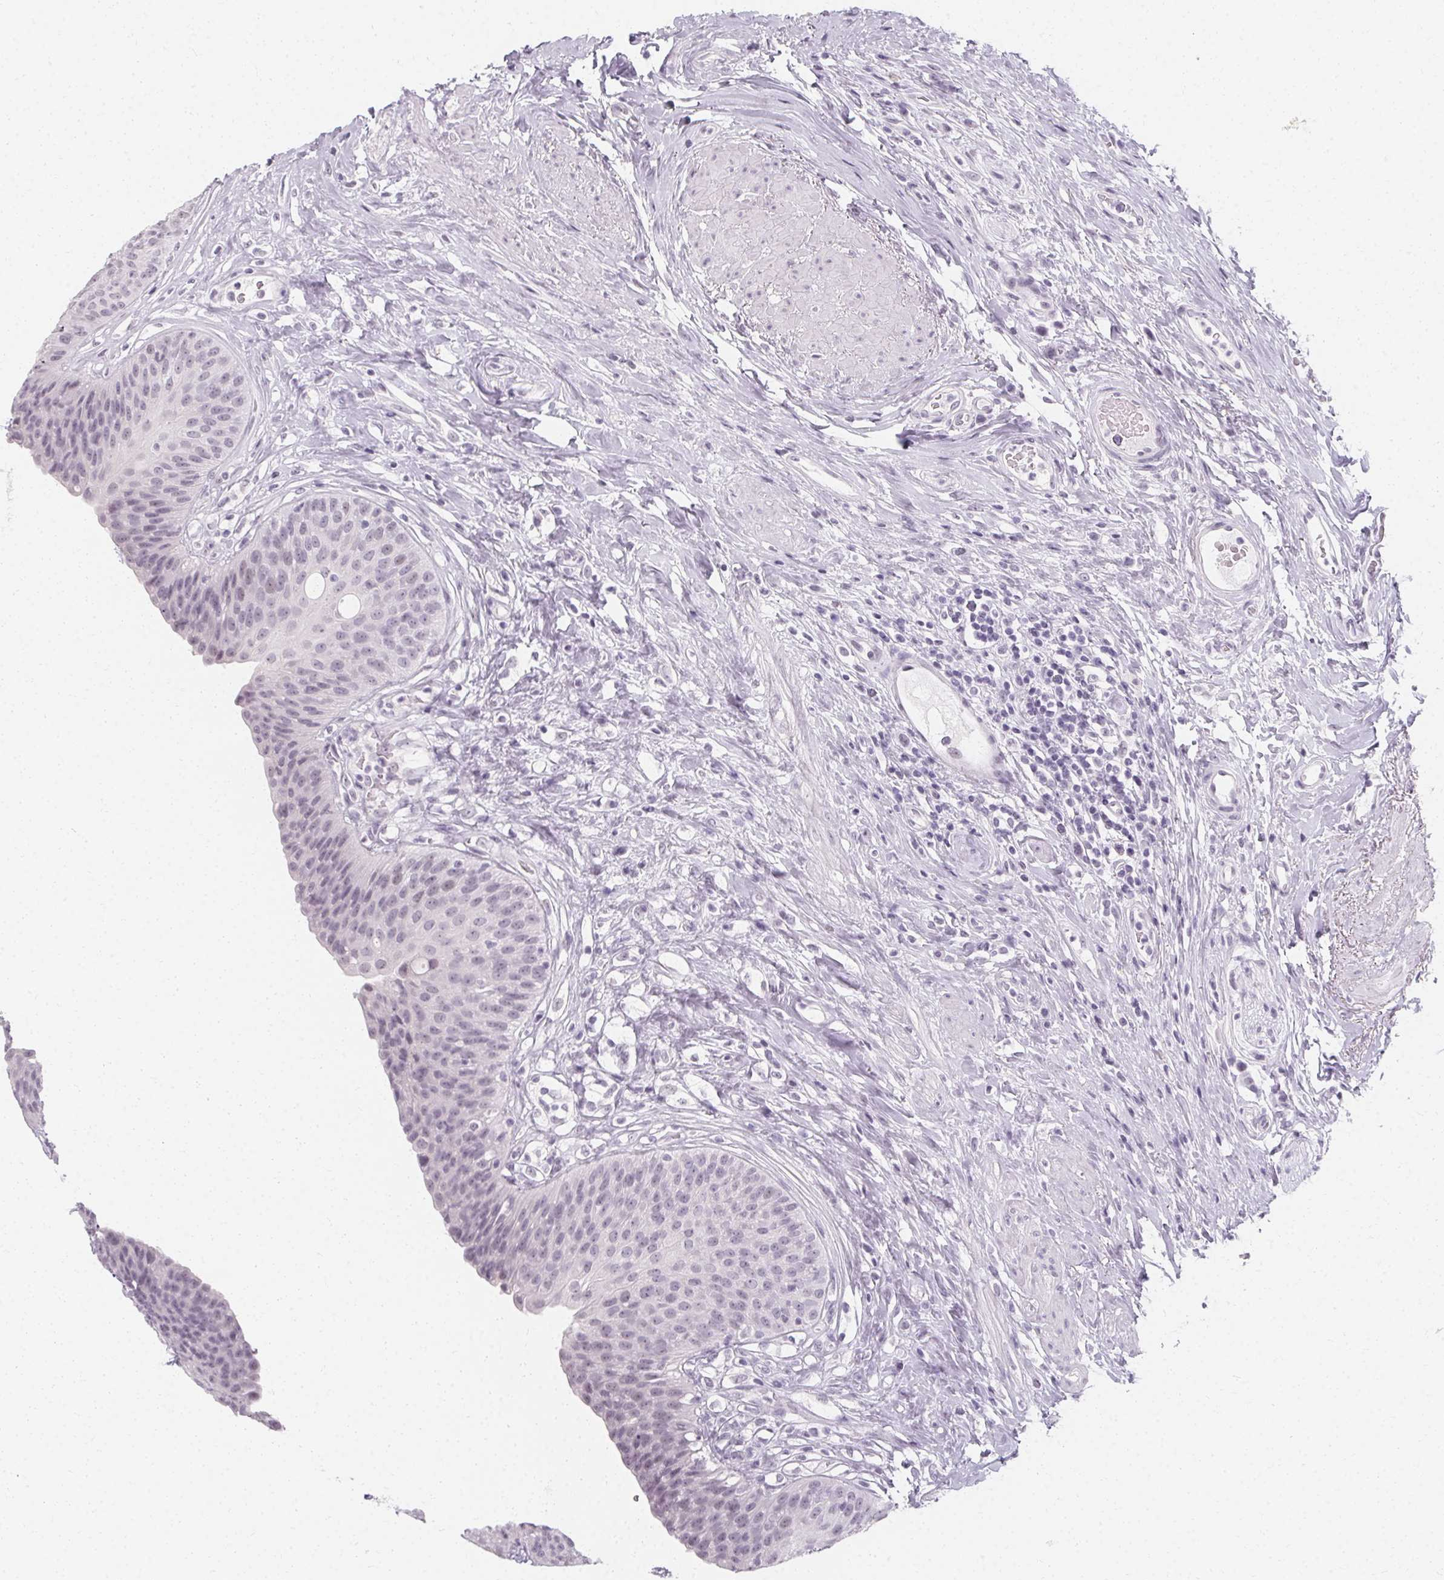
{"staining": {"intensity": "negative", "quantity": "none", "location": "none"}, "tissue": "urinary bladder", "cell_type": "Urothelial cells", "image_type": "normal", "snomed": [{"axis": "morphology", "description": "Normal tissue, NOS"}, {"axis": "topography", "description": "Urinary bladder"}], "caption": "A high-resolution histopathology image shows immunohistochemistry (IHC) staining of unremarkable urinary bladder, which reveals no significant positivity in urothelial cells. Nuclei are stained in blue.", "gene": "SYNPR", "patient": {"sex": "female", "age": 56}}